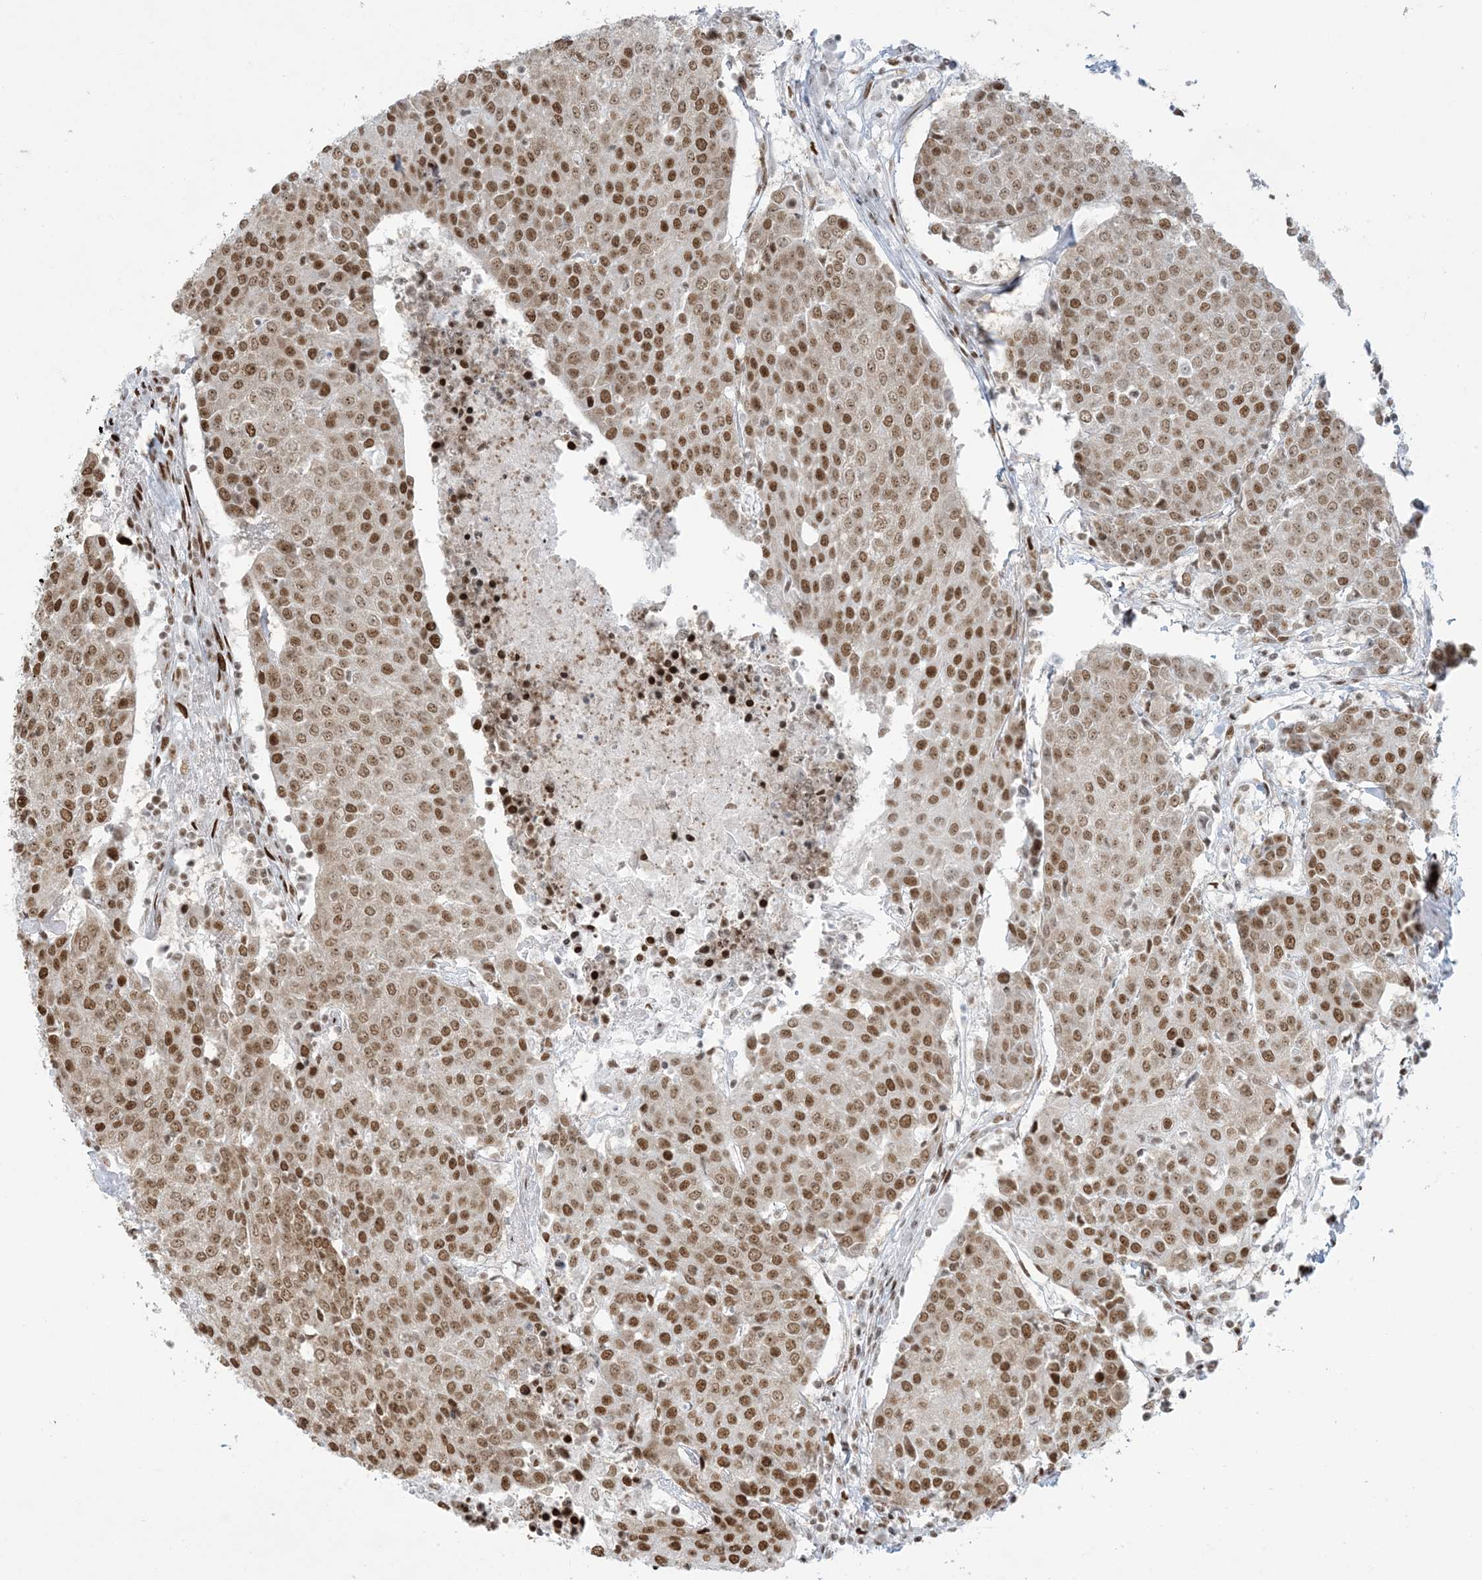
{"staining": {"intensity": "moderate", "quantity": ">75%", "location": "nuclear"}, "tissue": "urothelial cancer", "cell_type": "Tumor cells", "image_type": "cancer", "snomed": [{"axis": "morphology", "description": "Urothelial carcinoma, High grade"}, {"axis": "topography", "description": "Urinary bladder"}], "caption": "The histopathology image displays immunohistochemical staining of urothelial cancer. There is moderate nuclear positivity is present in about >75% of tumor cells. (Brightfield microscopy of DAB IHC at high magnification).", "gene": "STAG1", "patient": {"sex": "female", "age": 85}}